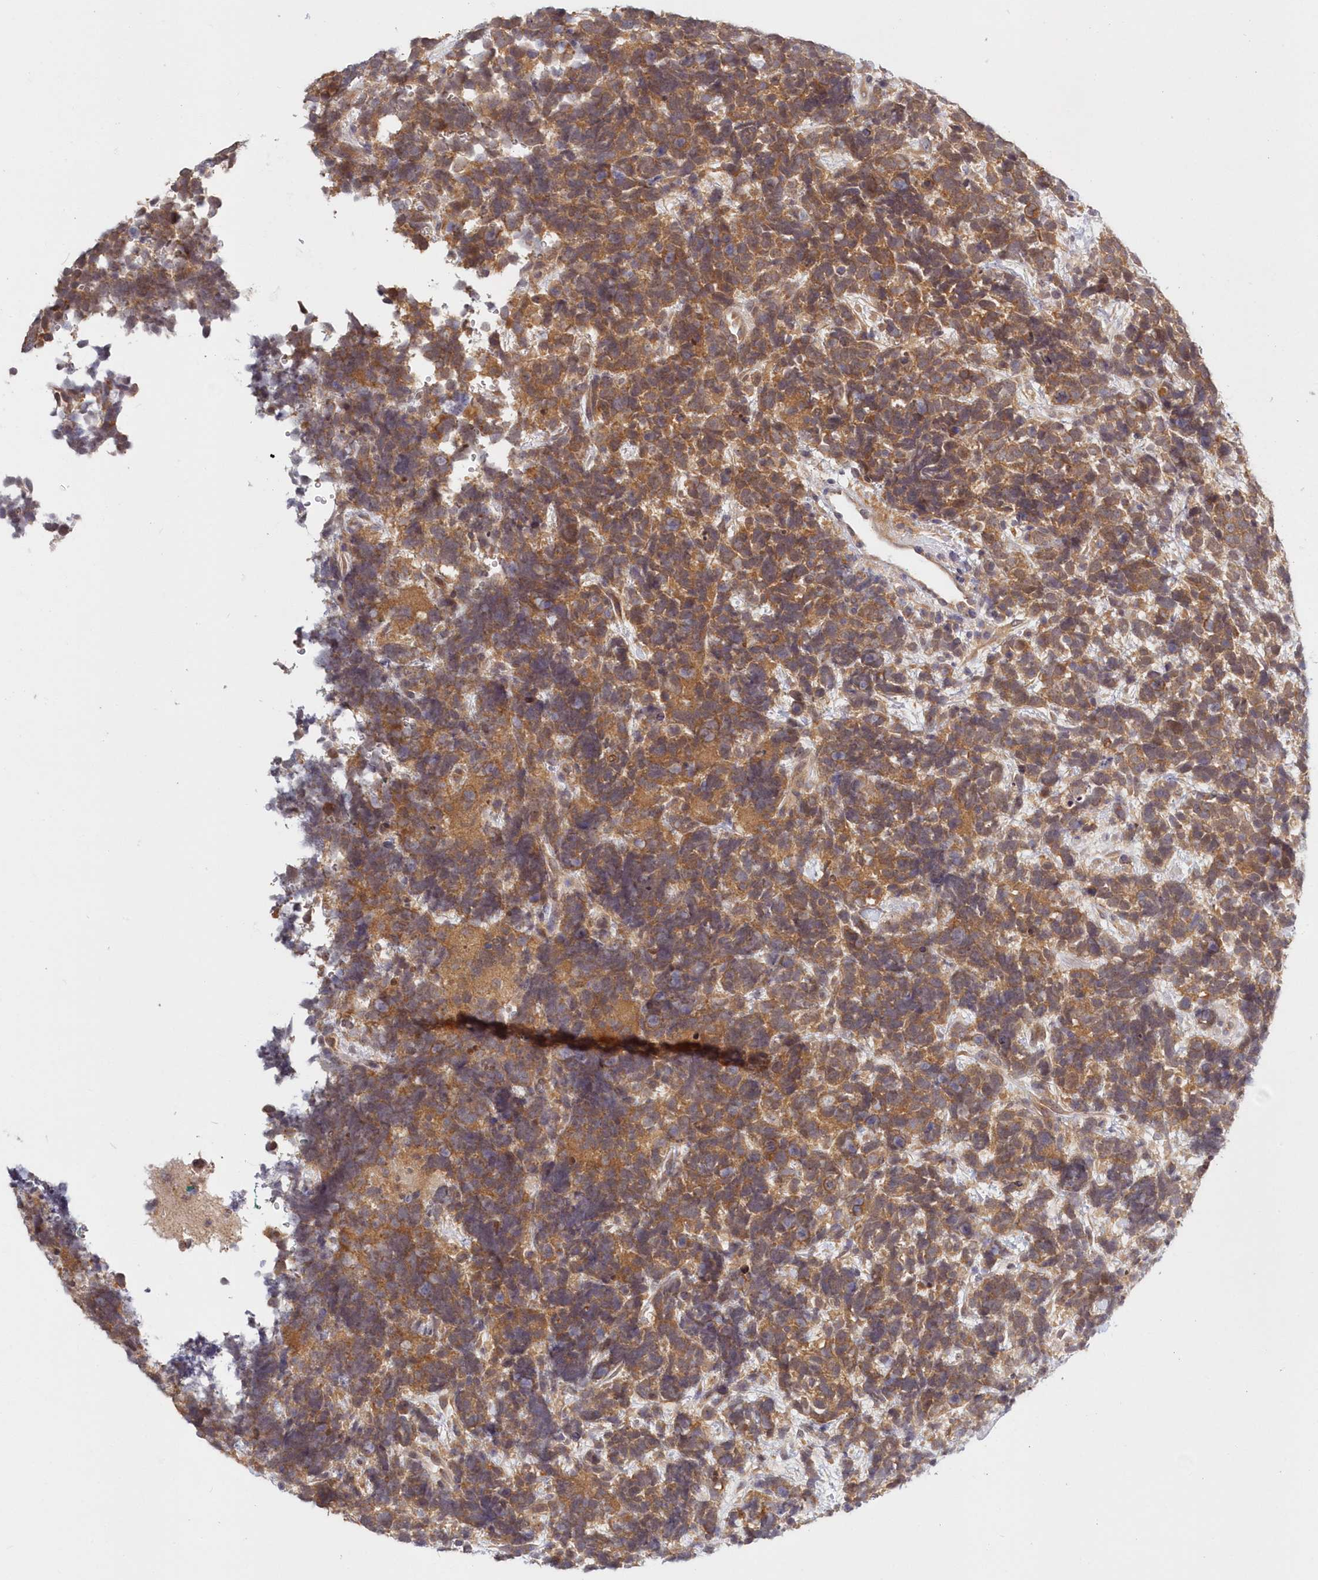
{"staining": {"intensity": "moderate", "quantity": ">75%", "location": "cytoplasmic/membranous"}, "tissue": "urothelial cancer", "cell_type": "Tumor cells", "image_type": "cancer", "snomed": [{"axis": "morphology", "description": "Urothelial carcinoma, High grade"}, {"axis": "topography", "description": "Urinary bladder"}], "caption": "High-grade urothelial carcinoma tissue demonstrates moderate cytoplasmic/membranous positivity in about >75% of tumor cells Using DAB (3,3'-diaminobenzidine) (brown) and hematoxylin (blue) stains, captured at high magnification using brightfield microscopy.", "gene": "KATNA1", "patient": {"sex": "female", "age": 82}}